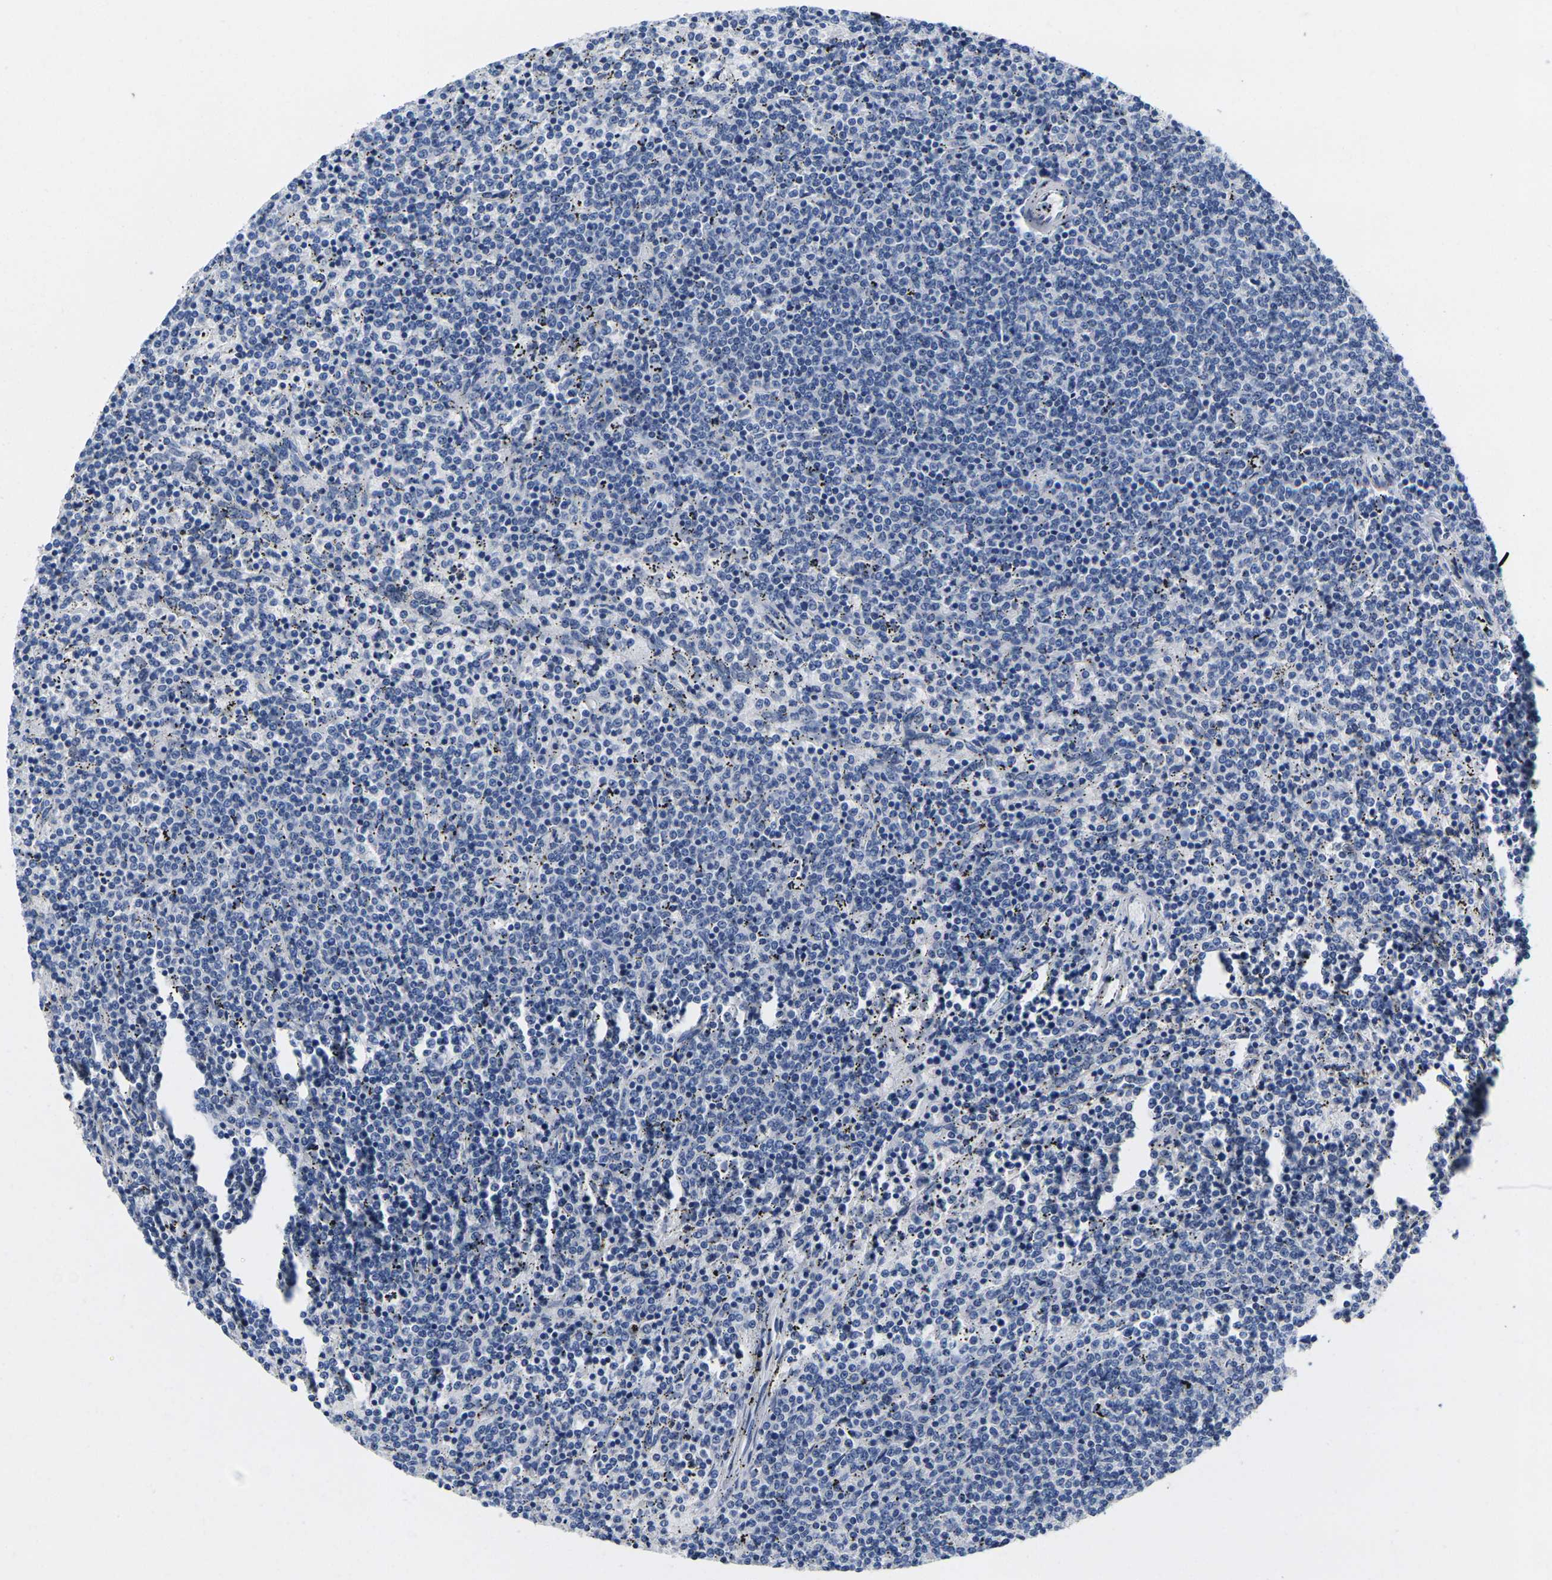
{"staining": {"intensity": "negative", "quantity": "none", "location": "none"}, "tissue": "lymphoma", "cell_type": "Tumor cells", "image_type": "cancer", "snomed": [{"axis": "morphology", "description": "Malignant lymphoma, non-Hodgkin's type, Low grade"}, {"axis": "topography", "description": "Spleen"}], "caption": "DAB (3,3'-diaminobenzidine) immunohistochemical staining of human low-grade malignant lymphoma, non-Hodgkin's type demonstrates no significant staining in tumor cells. (Stains: DAB (3,3'-diaminobenzidine) IHC with hematoxylin counter stain, Microscopy: brightfield microscopy at high magnification).", "gene": "NOCT", "patient": {"sex": "female", "age": 50}}